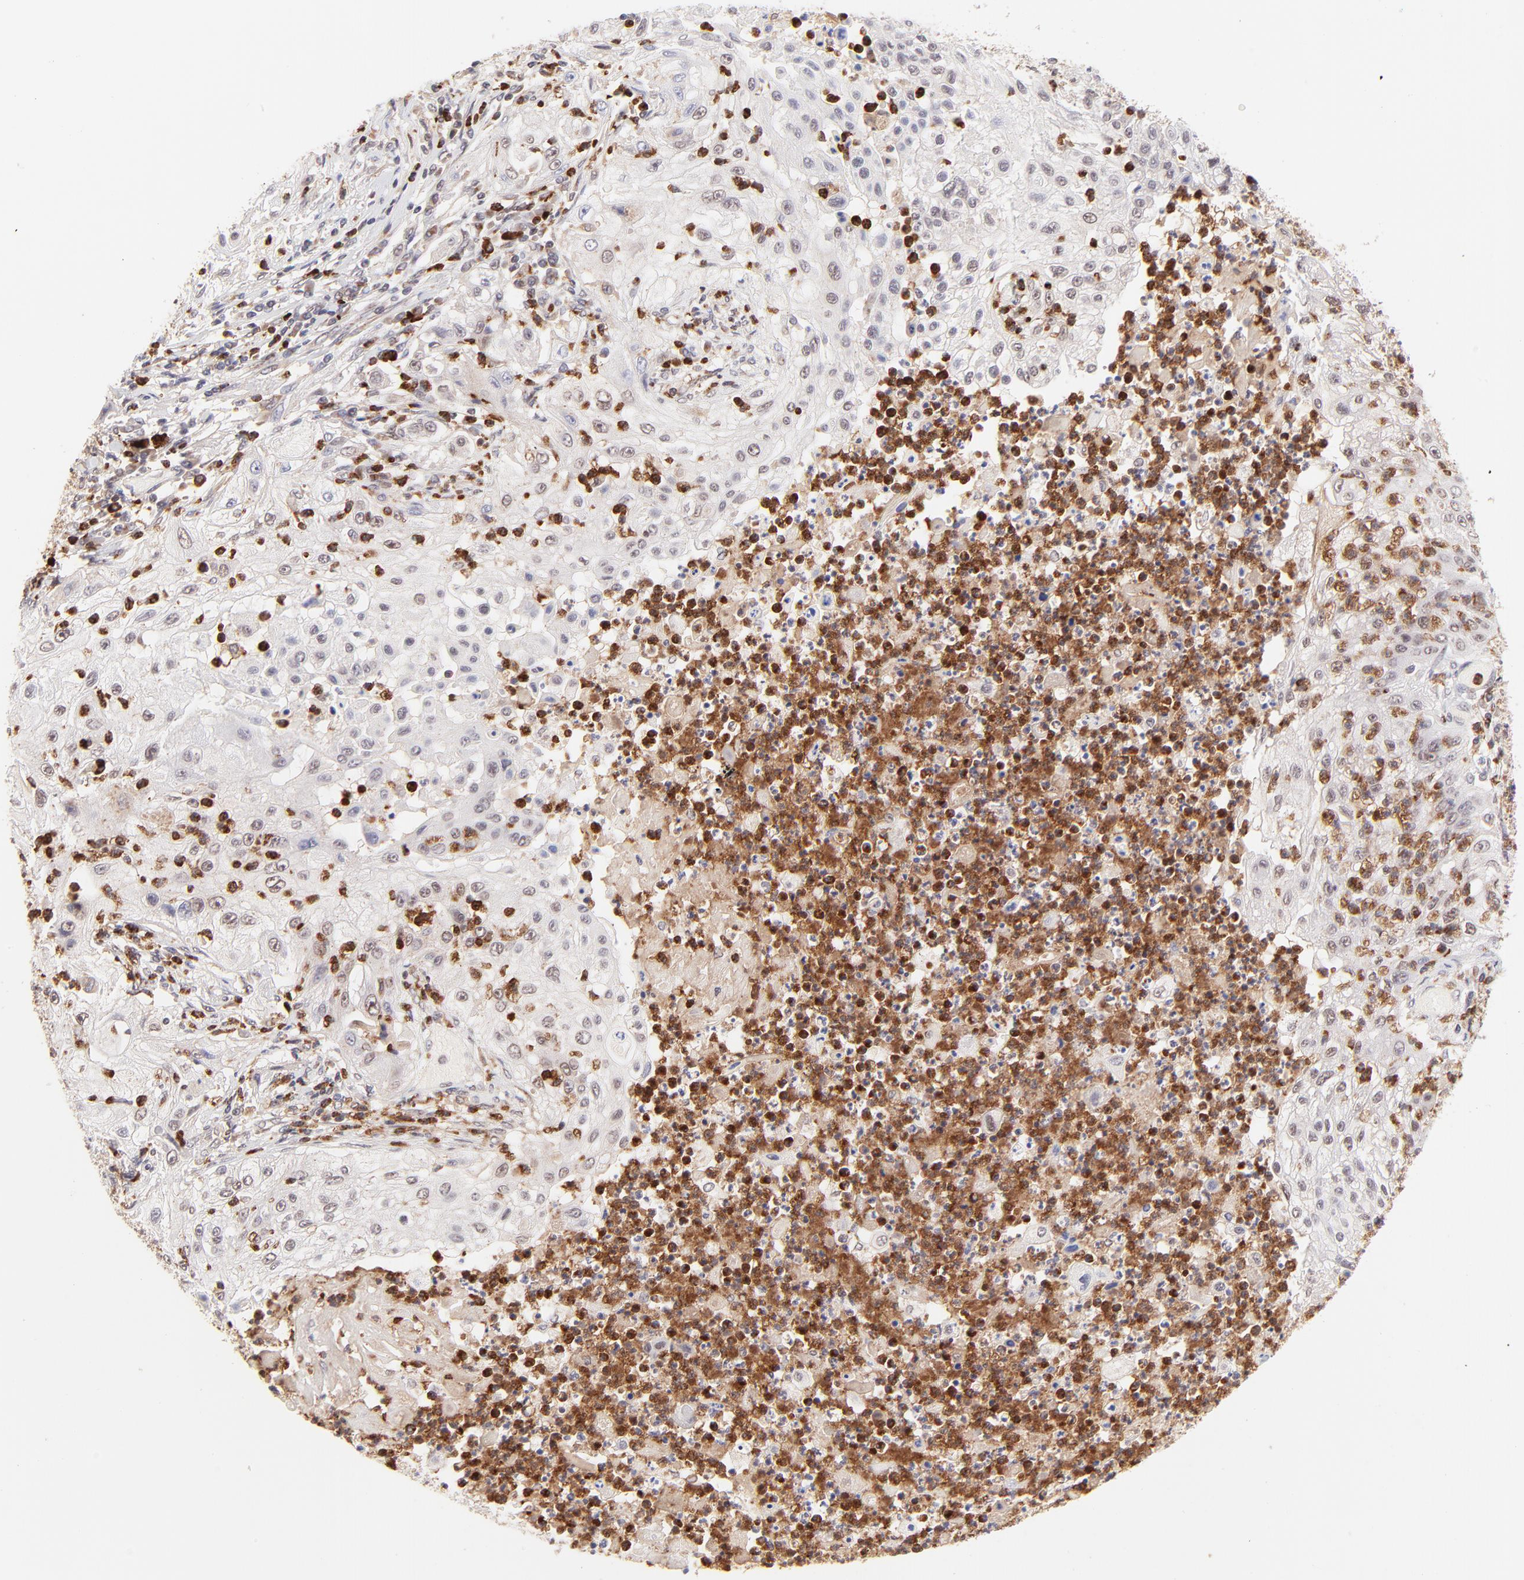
{"staining": {"intensity": "weak", "quantity": "<25%", "location": "nuclear"}, "tissue": "lung cancer", "cell_type": "Tumor cells", "image_type": "cancer", "snomed": [{"axis": "morphology", "description": "Inflammation, NOS"}, {"axis": "morphology", "description": "Squamous cell carcinoma, NOS"}, {"axis": "topography", "description": "Lymph node"}, {"axis": "topography", "description": "Soft tissue"}, {"axis": "topography", "description": "Lung"}], "caption": "High power microscopy micrograph of an IHC micrograph of squamous cell carcinoma (lung), revealing no significant positivity in tumor cells. Brightfield microscopy of IHC stained with DAB (3,3'-diaminobenzidine) (brown) and hematoxylin (blue), captured at high magnification.", "gene": "MED12", "patient": {"sex": "male", "age": 66}}